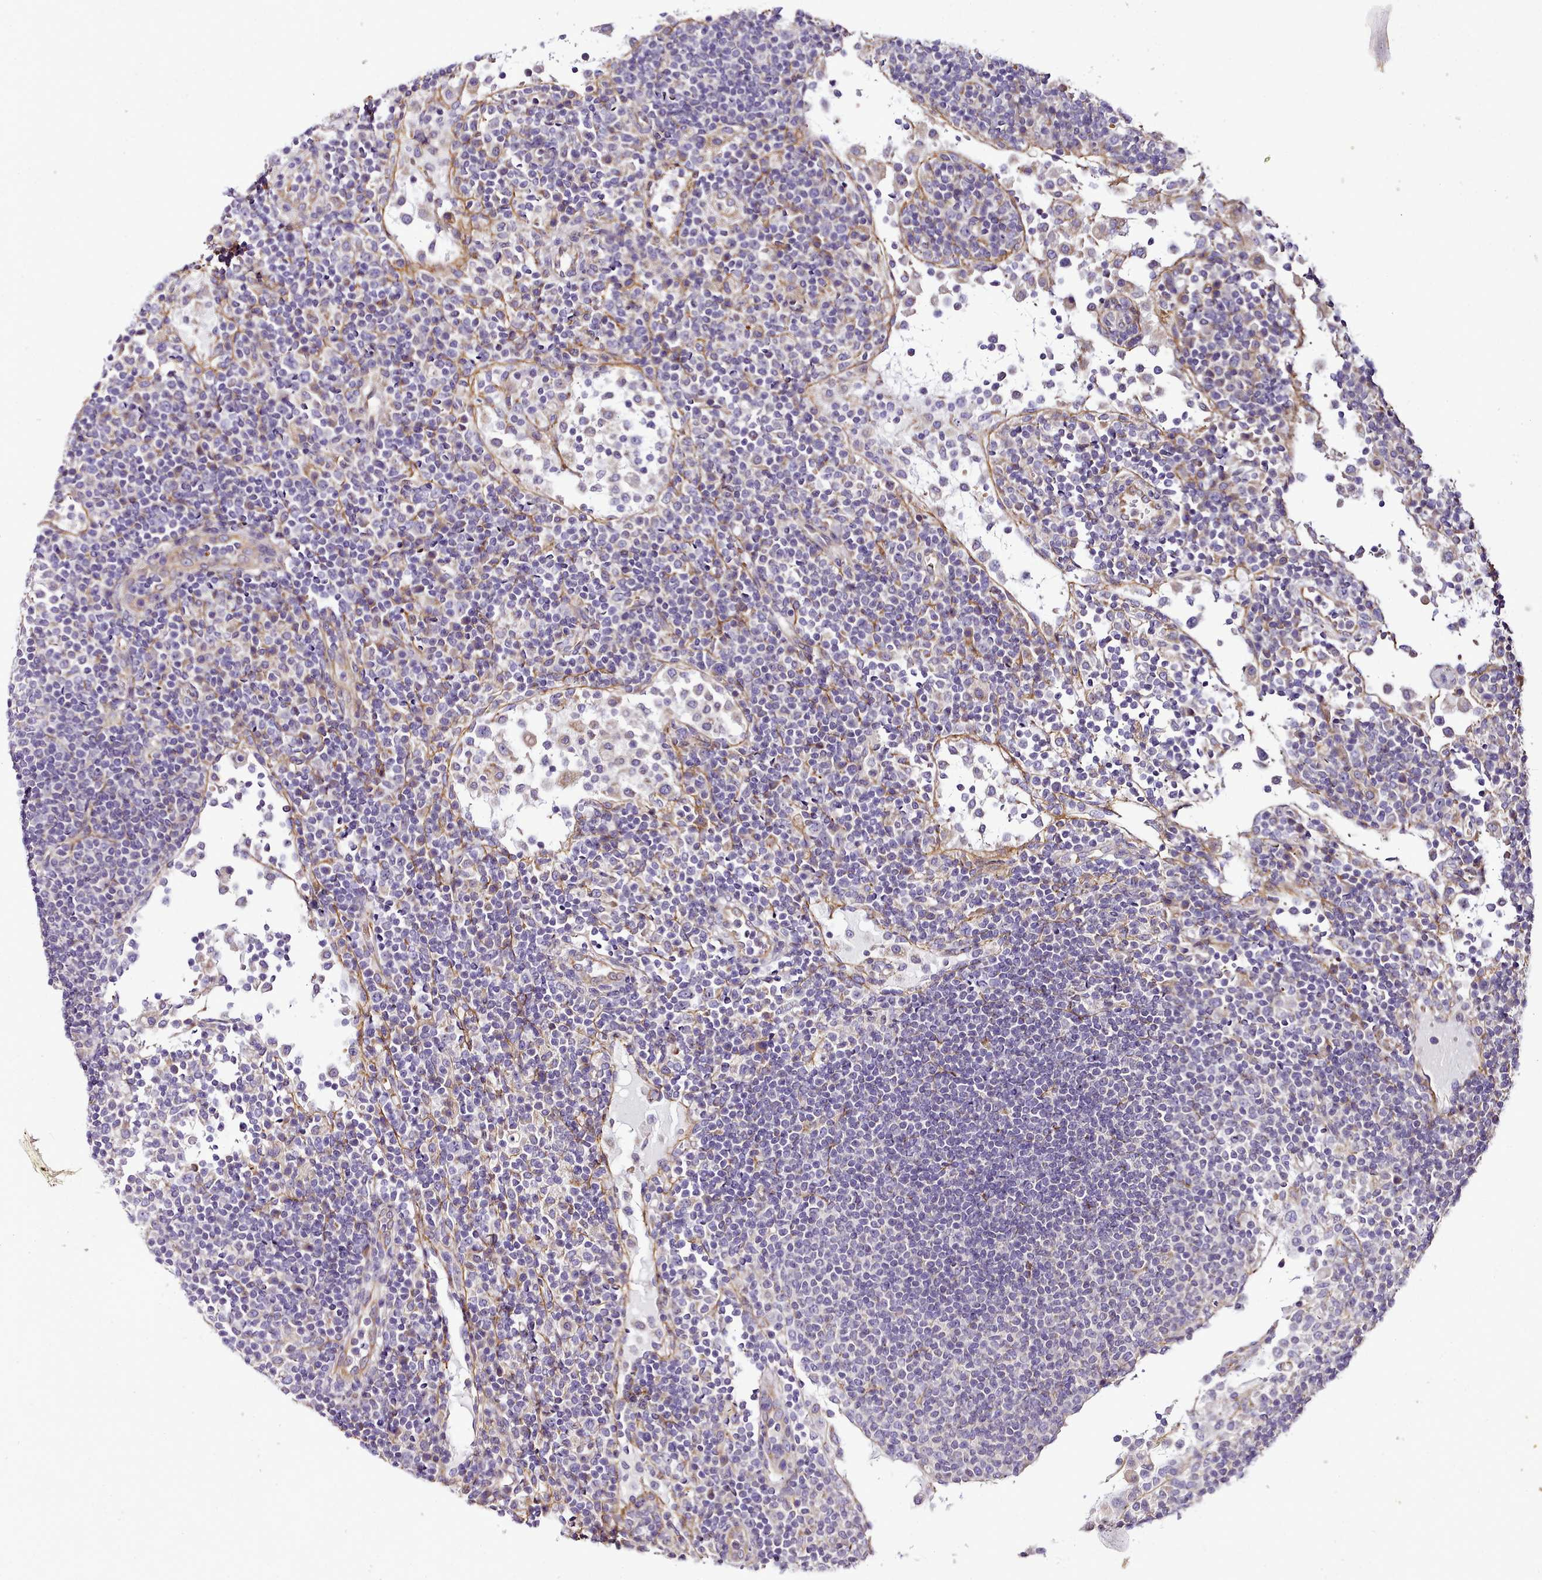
{"staining": {"intensity": "negative", "quantity": "none", "location": "none"}, "tissue": "lymph node", "cell_type": "Germinal center cells", "image_type": "normal", "snomed": [{"axis": "morphology", "description": "Normal tissue, NOS"}, {"axis": "topography", "description": "Lymph node"}], "caption": "Protein analysis of unremarkable lymph node displays no significant positivity in germinal center cells.", "gene": "NBPF10", "patient": {"sex": "female", "age": 53}}